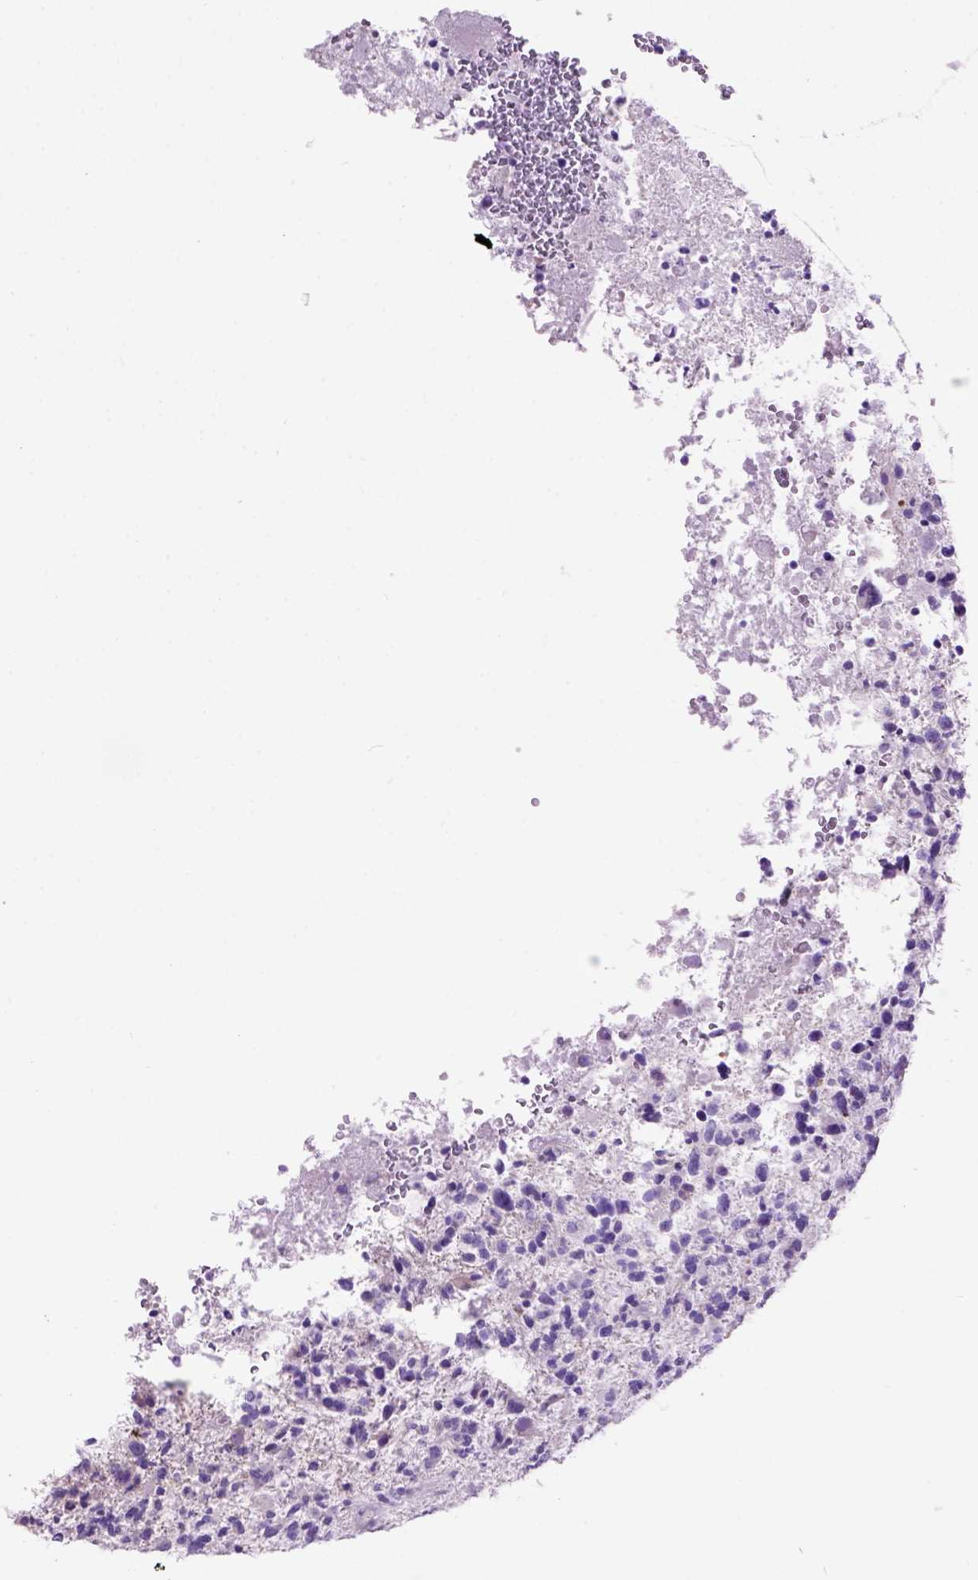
{"staining": {"intensity": "negative", "quantity": "none", "location": "none"}, "tissue": "glioma", "cell_type": "Tumor cells", "image_type": "cancer", "snomed": [{"axis": "morphology", "description": "Glioma, malignant, High grade"}, {"axis": "topography", "description": "Brain"}], "caption": "This is an IHC histopathology image of glioma. There is no positivity in tumor cells.", "gene": "MAPT", "patient": {"sex": "female", "age": 71}}